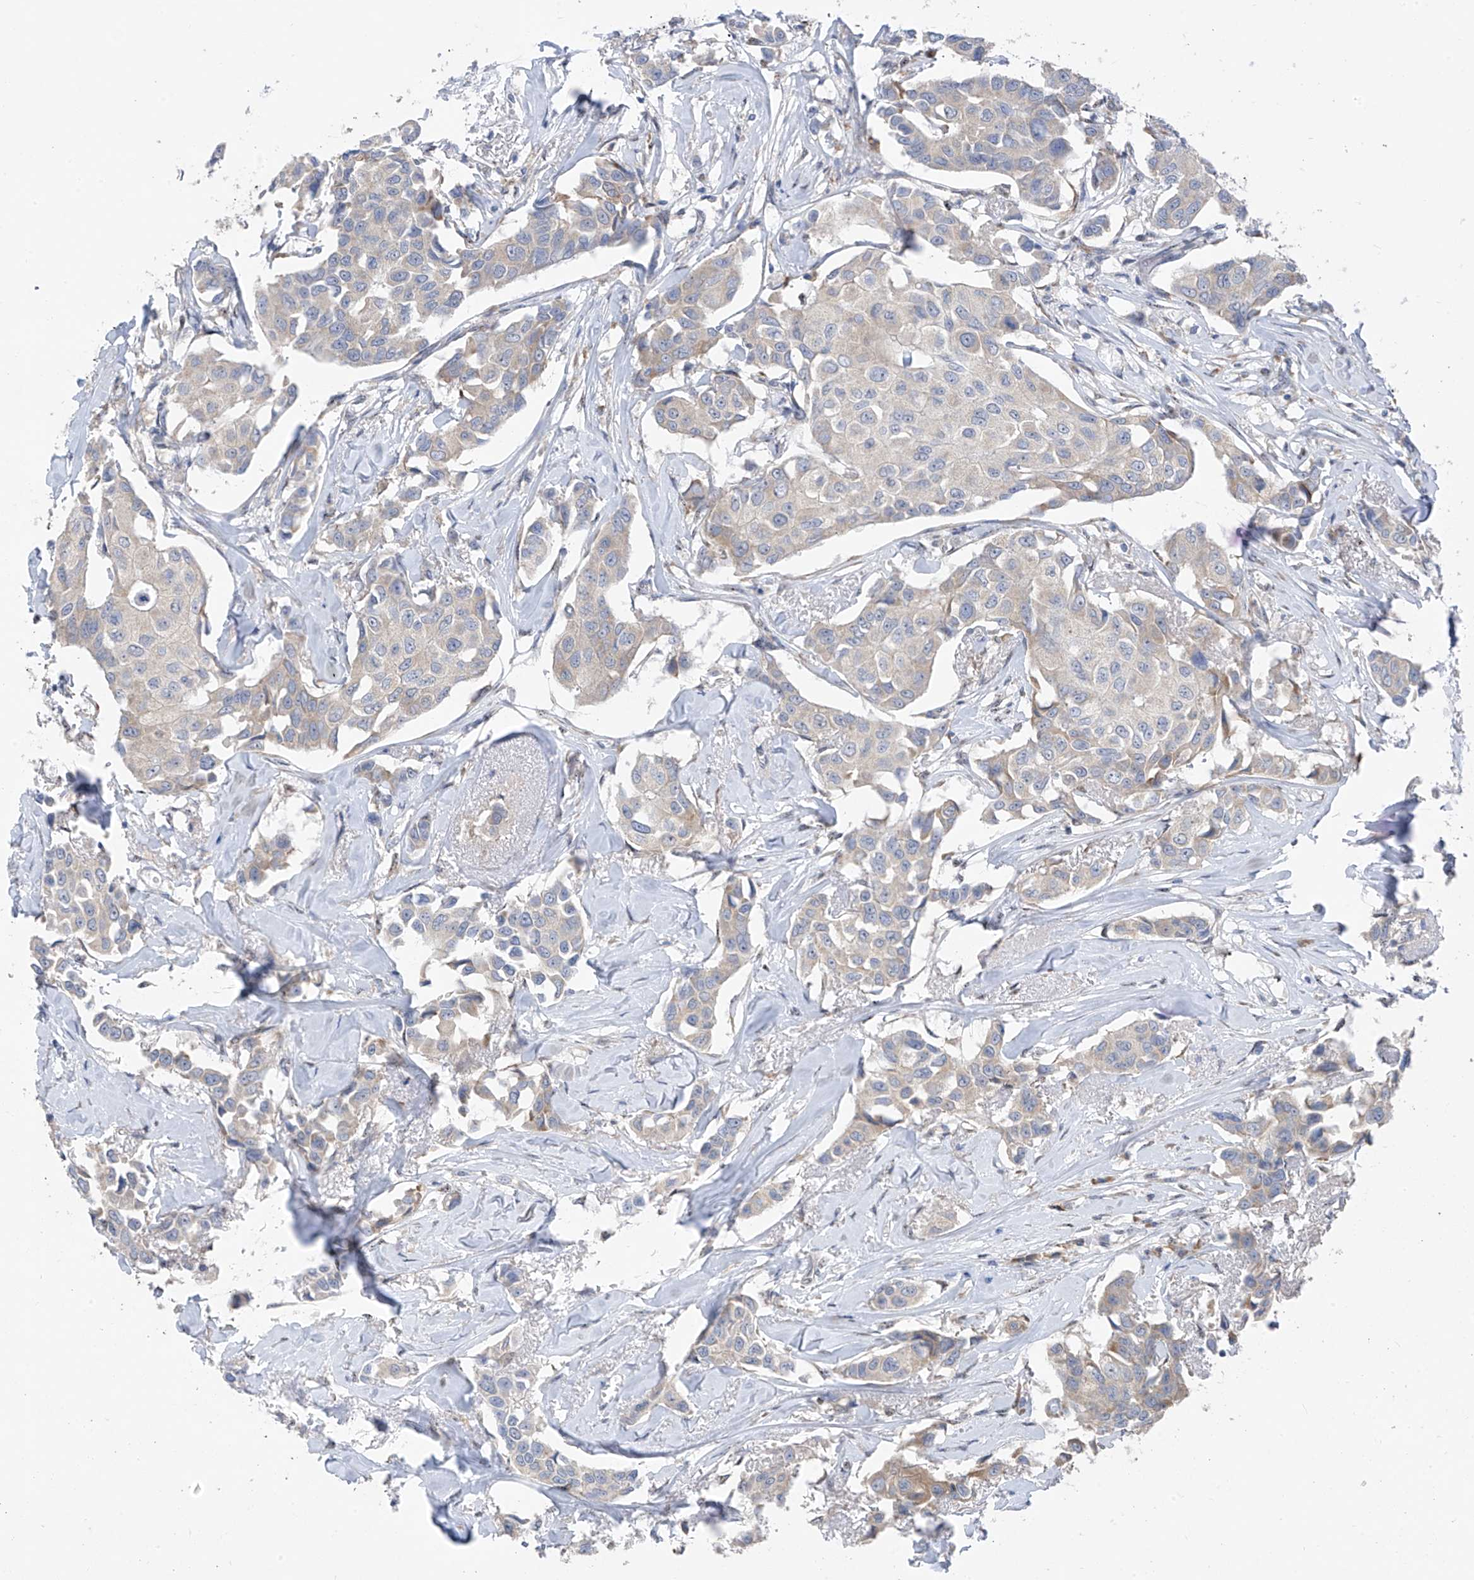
{"staining": {"intensity": "weak", "quantity": "<25%", "location": "cytoplasmic/membranous"}, "tissue": "breast cancer", "cell_type": "Tumor cells", "image_type": "cancer", "snomed": [{"axis": "morphology", "description": "Duct carcinoma"}, {"axis": "topography", "description": "Breast"}], "caption": "Breast cancer (invasive ductal carcinoma) stained for a protein using IHC demonstrates no staining tumor cells.", "gene": "RPL4", "patient": {"sex": "female", "age": 80}}